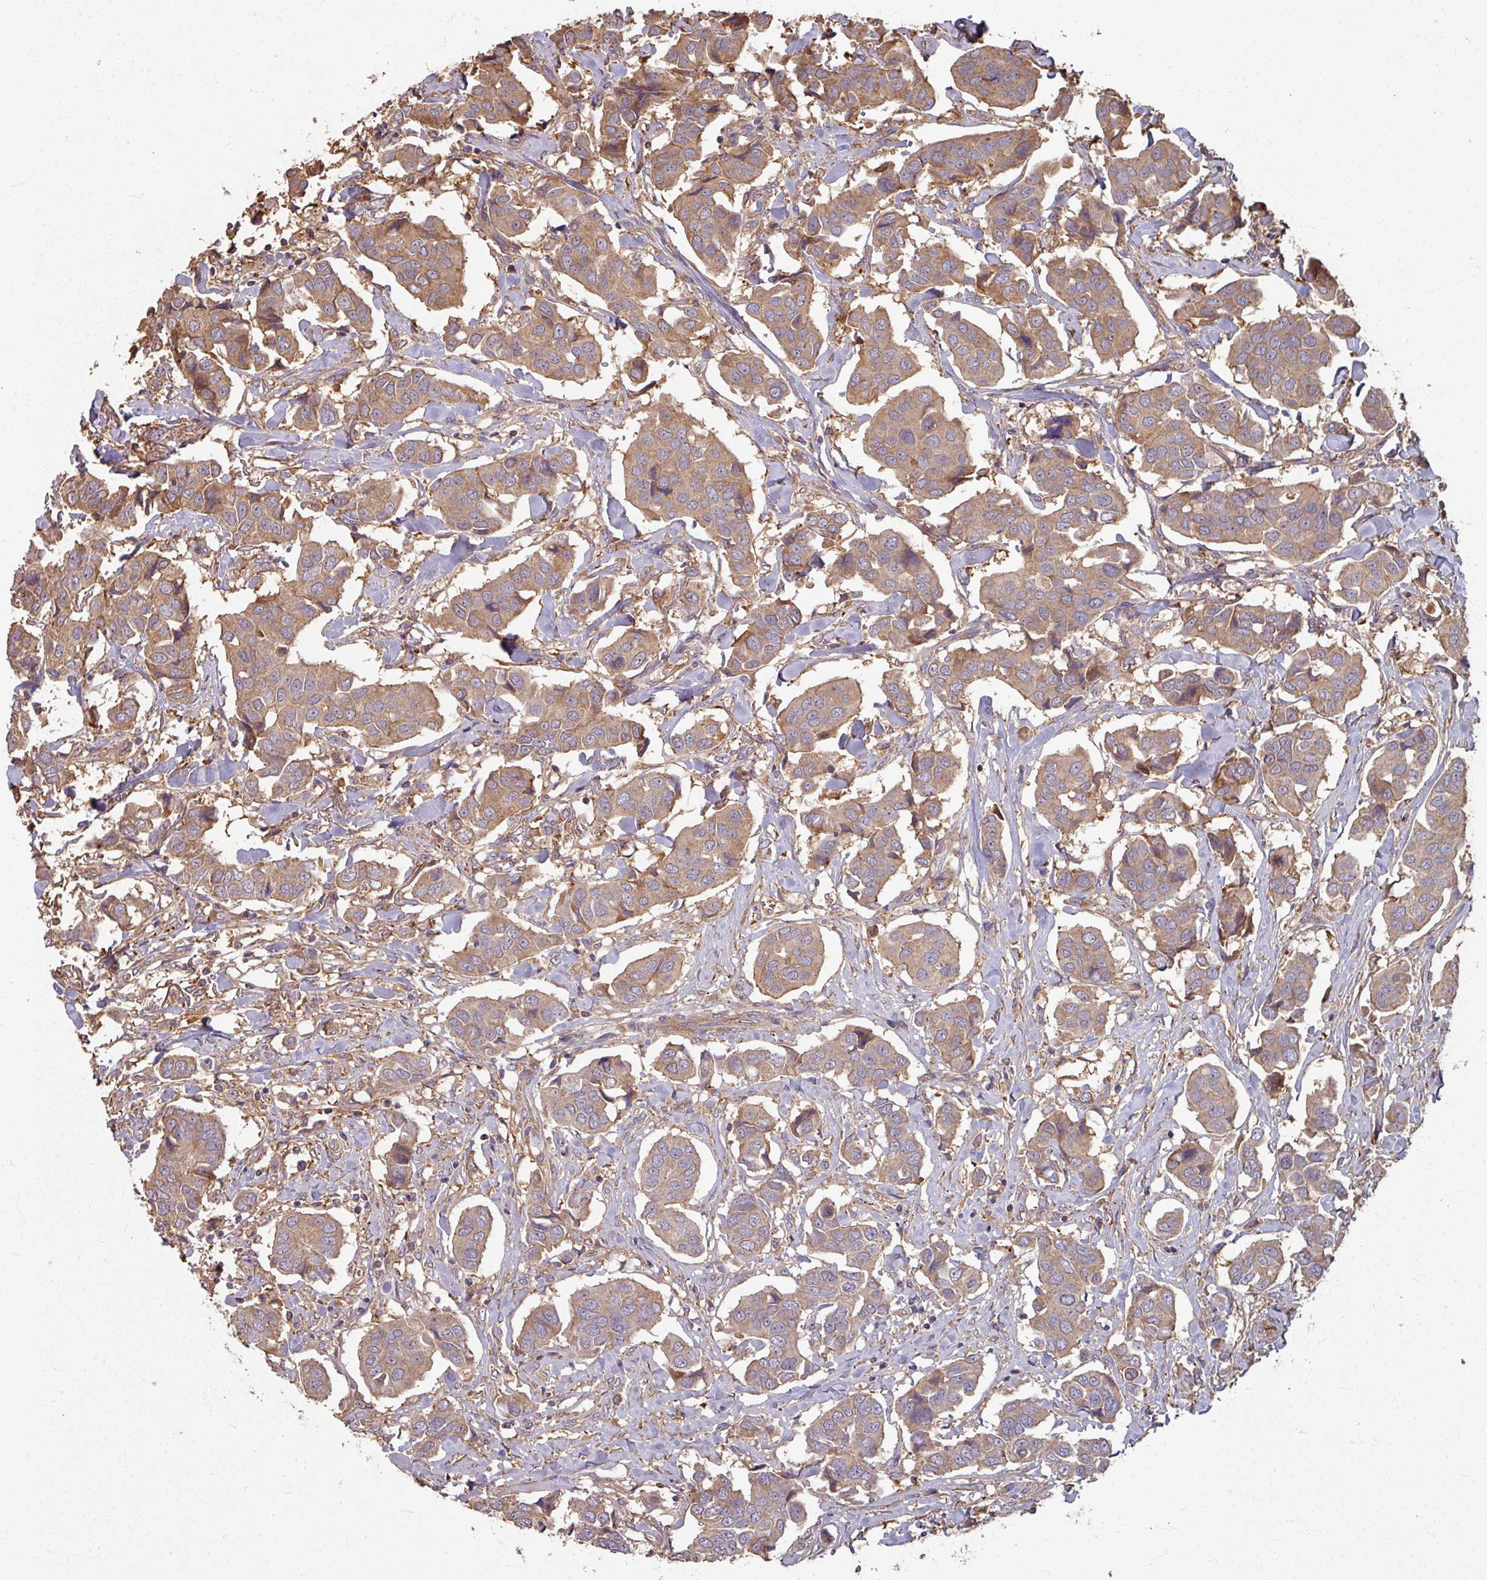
{"staining": {"intensity": "moderate", "quantity": ">75%", "location": "cytoplasmic/membranous"}, "tissue": "breast cancer", "cell_type": "Tumor cells", "image_type": "cancer", "snomed": [{"axis": "morphology", "description": "Duct carcinoma"}, {"axis": "topography", "description": "Breast"}], "caption": "Tumor cells display medium levels of moderate cytoplasmic/membranous expression in about >75% of cells in breast cancer.", "gene": "CCDC68", "patient": {"sex": "female", "age": 80}}